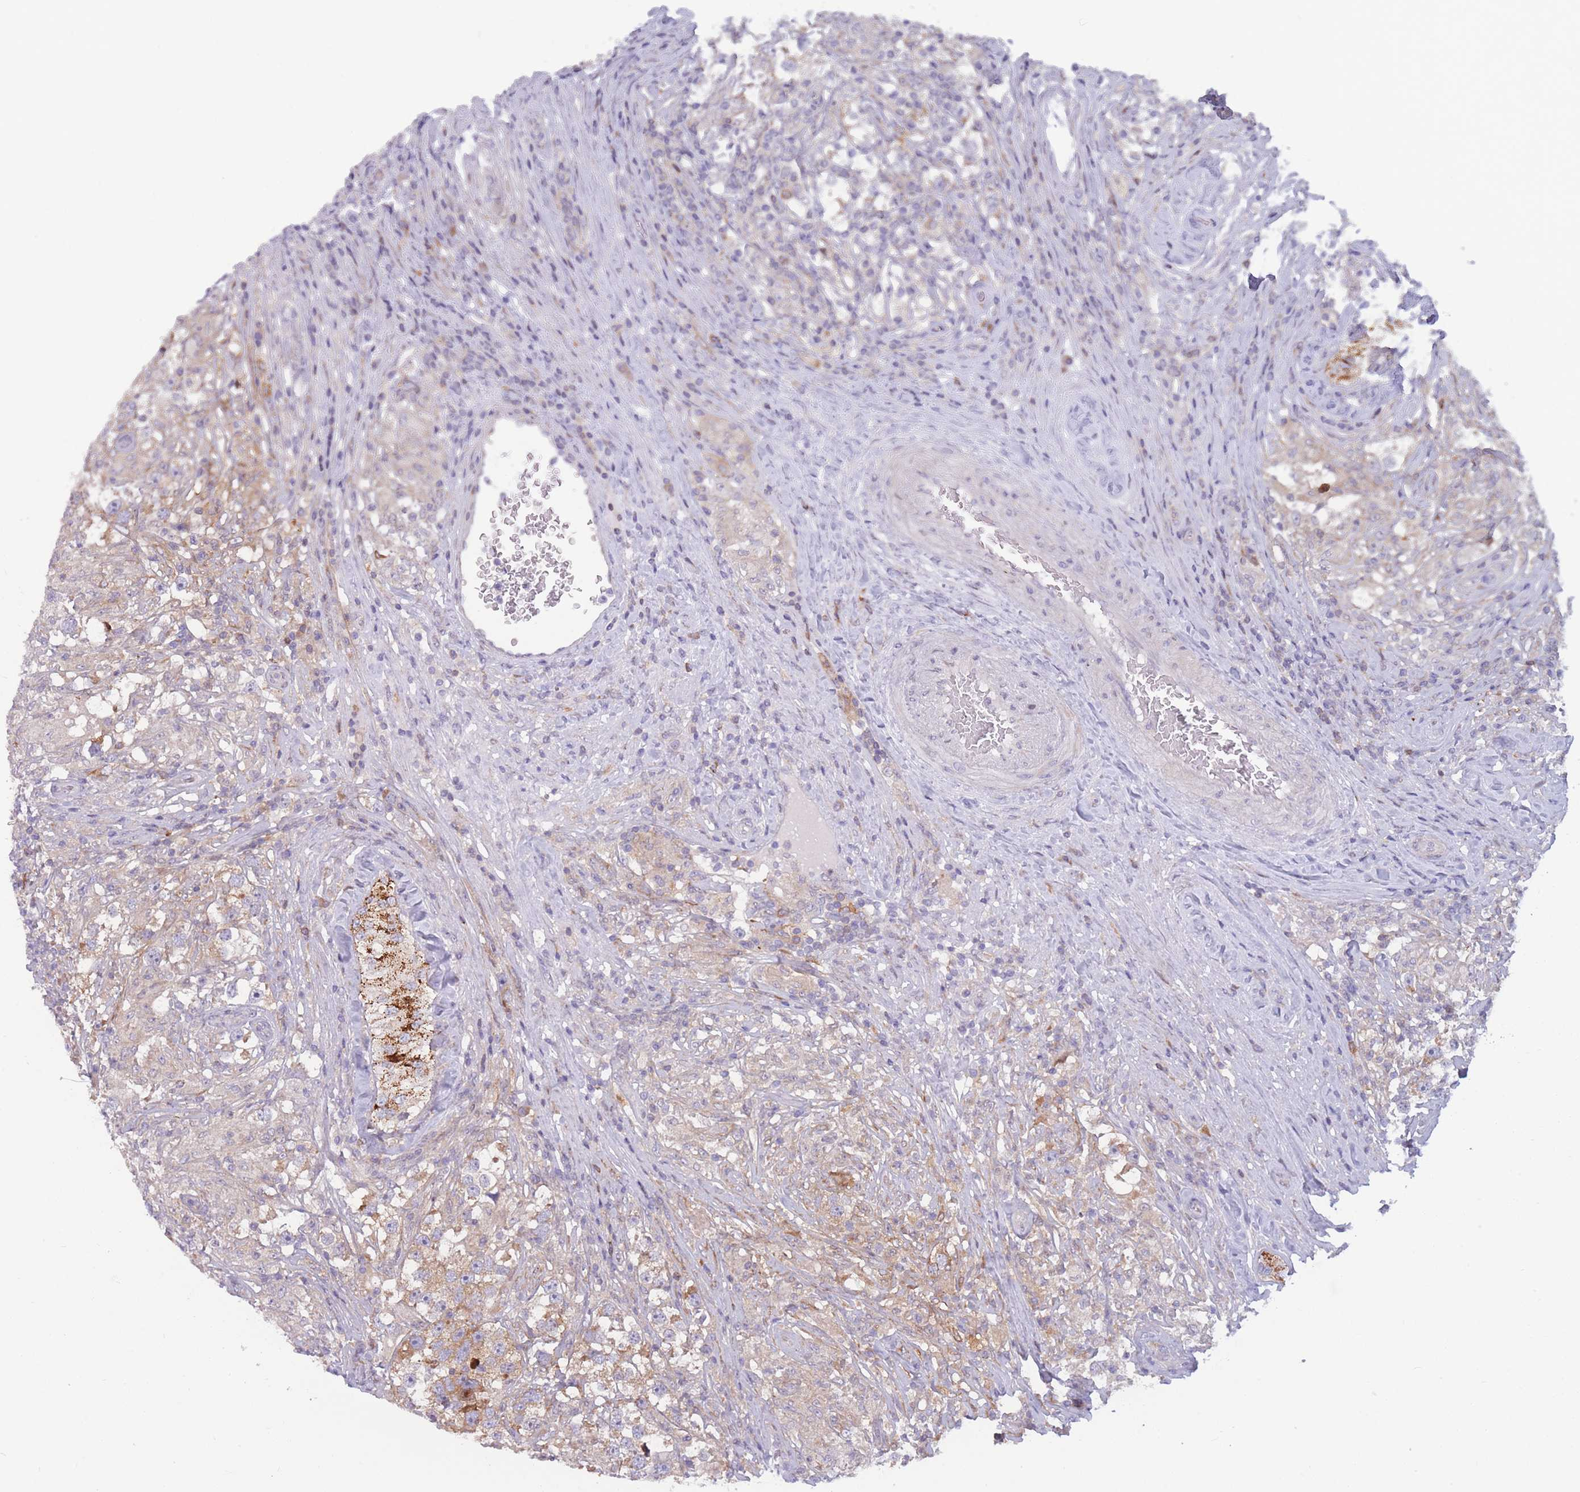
{"staining": {"intensity": "weak", "quantity": "<25%", "location": "cytoplasmic/membranous"}, "tissue": "testis cancer", "cell_type": "Tumor cells", "image_type": "cancer", "snomed": [{"axis": "morphology", "description": "Seminoma, NOS"}, {"axis": "topography", "description": "Testis"}], "caption": "A photomicrograph of human testis seminoma is negative for staining in tumor cells.", "gene": "PDE4A", "patient": {"sex": "male", "age": 46}}